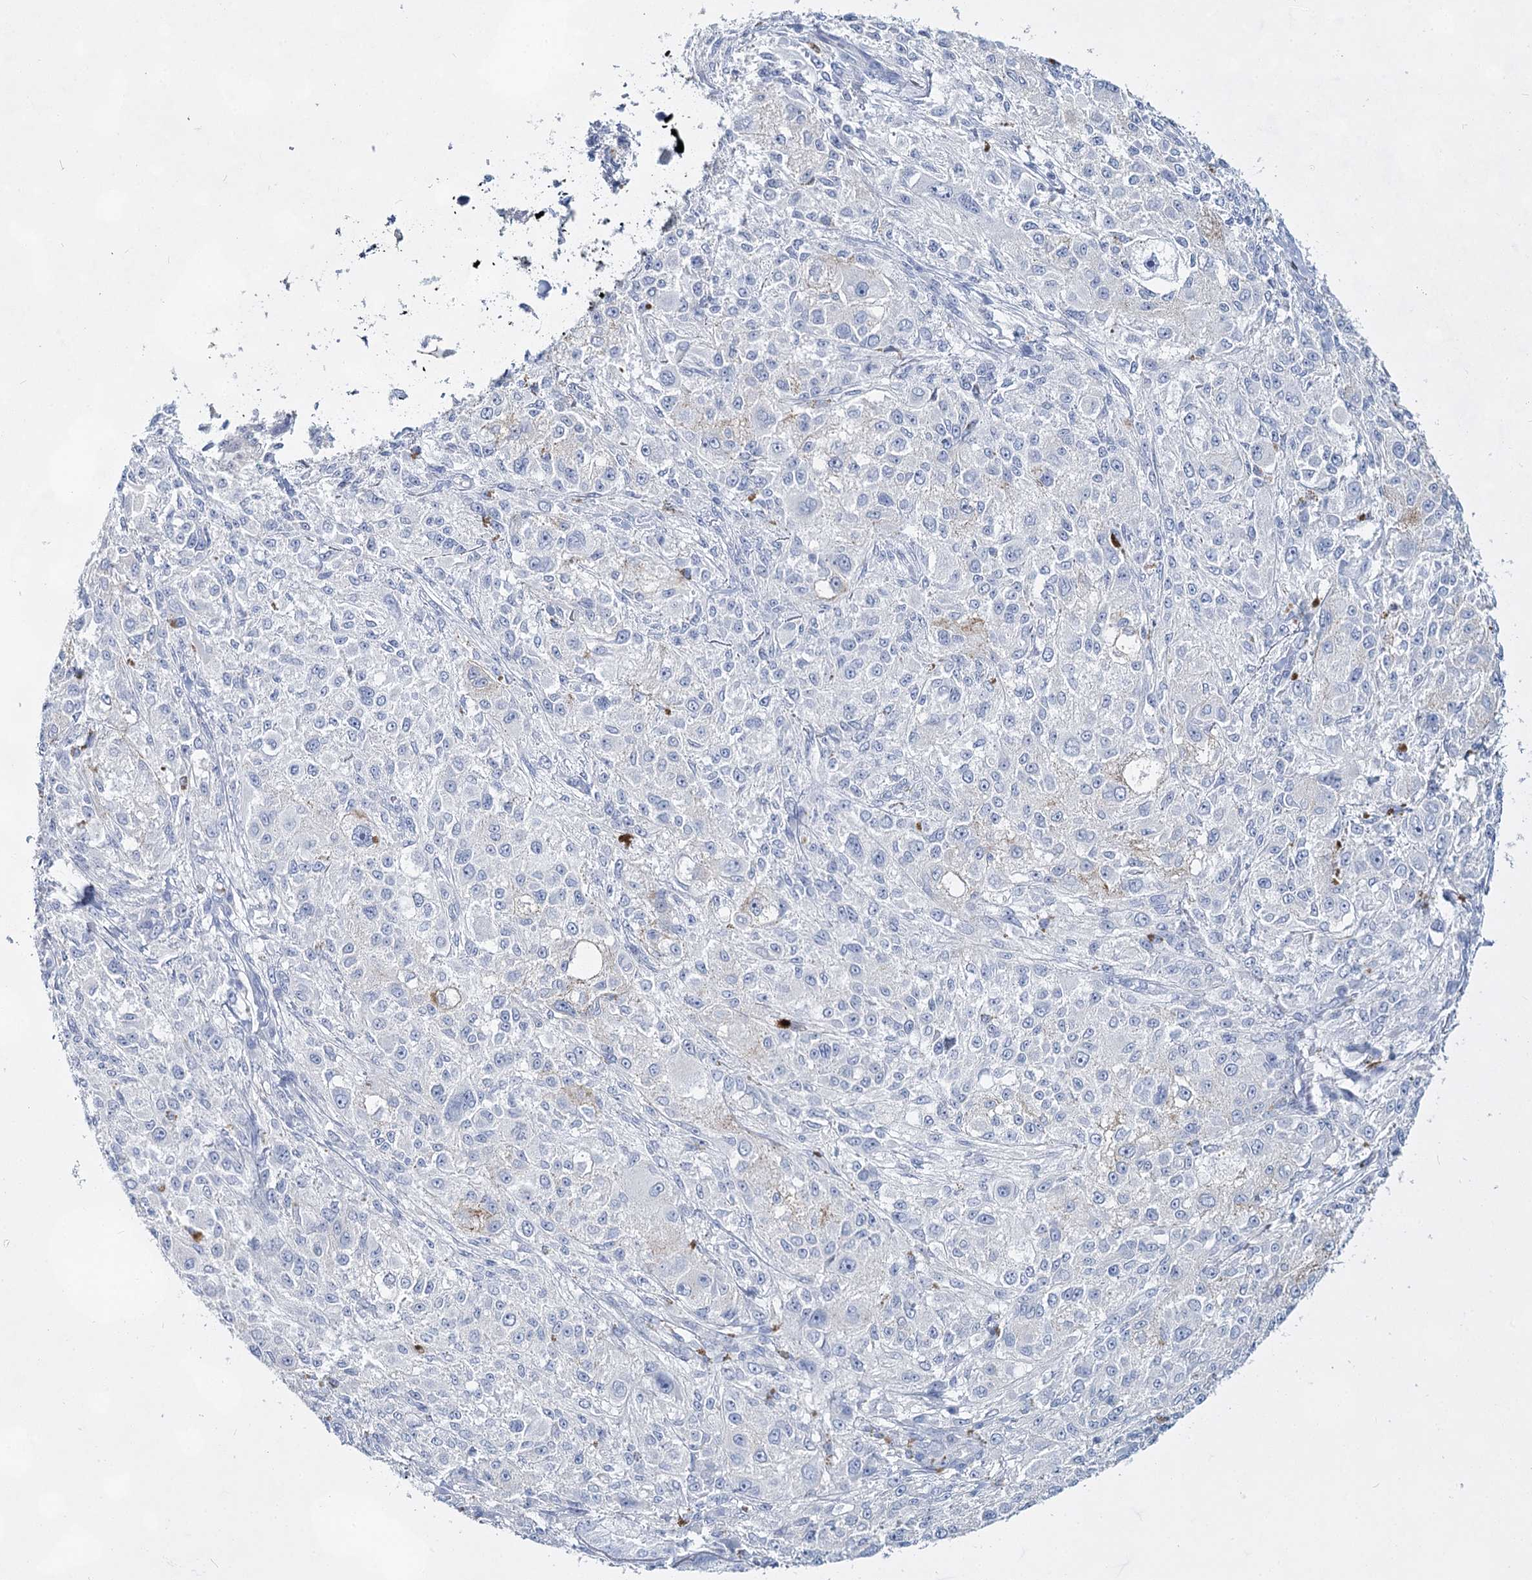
{"staining": {"intensity": "negative", "quantity": "none", "location": "none"}, "tissue": "melanoma", "cell_type": "Tumor cells", "image_type": "cancer", "snomed": [{"axis": "morphology", "description": "Necrosis, NOS"}, {"axis": "morphology", "description": "Malignant melanoma, NOS"}, {"axis": "topography", "description": "Skin"}], "caption": "Malignant melanoma stained for a protein using IHC reveals no positivity tumor cells.", "gene": "SLC17A2", "patient": {"sex": "female", "age": 87}}